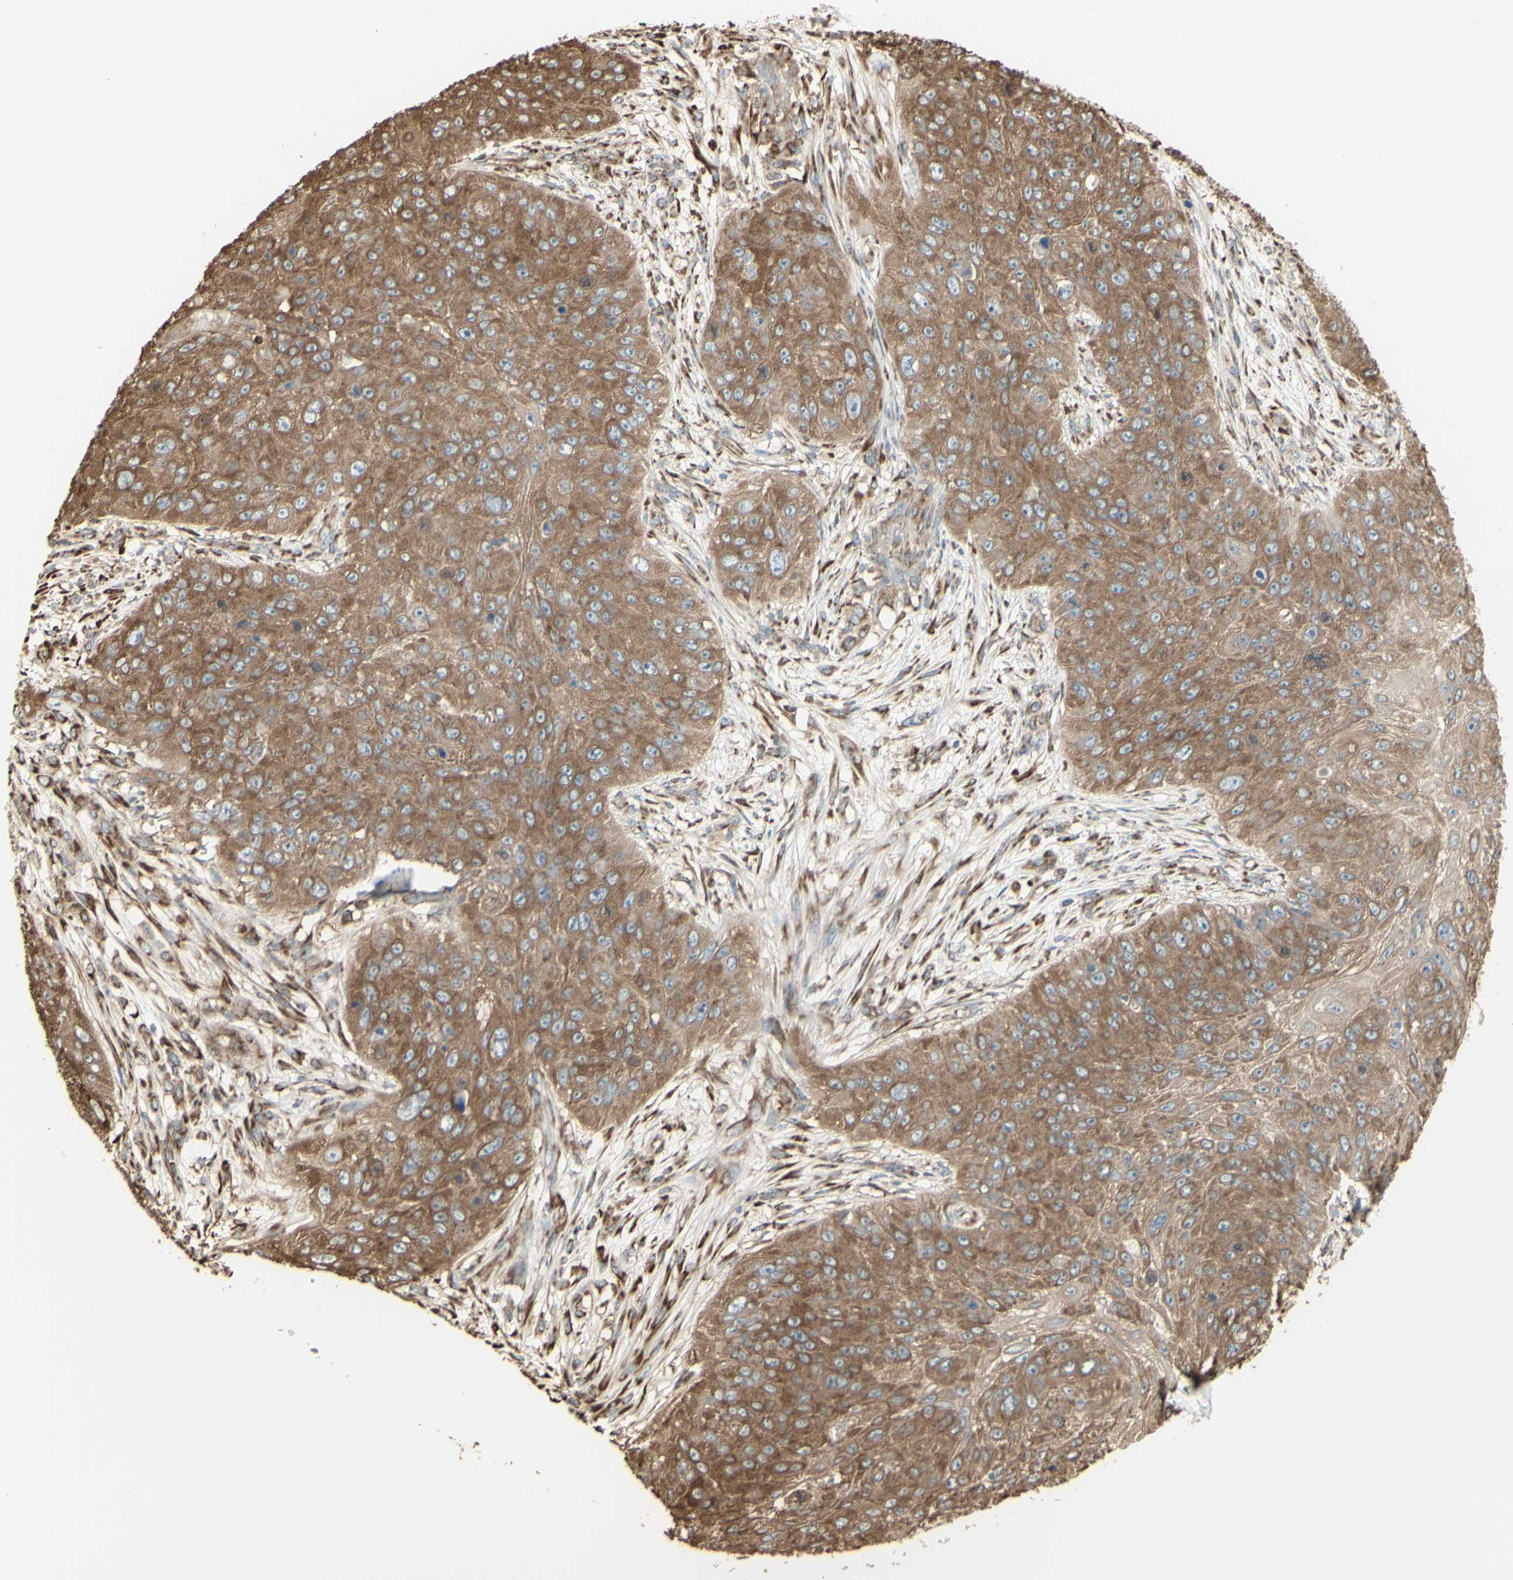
{"staining": {"intensity": "moderate", "quantity": ">75%", "location": "cytoplasmic/membranous"}, "tissue": "skin cancer", "cell_type": "Tumor cells", "image_type": "cancer", "snomed": [{"axis": "morphology", "description": "Squamous cell carcinoma, NOS"}, {"axis": "topography", "description": "Skin"}], "caption": "Immunohistochemical staining of skin squamous cell carcinoma displays medium levels of moderate cytoplasmic/membranous expression in about >75% of tumor cells.", "gene": "EEF1B2", "patient": {"sex": "female", "age": 80}}